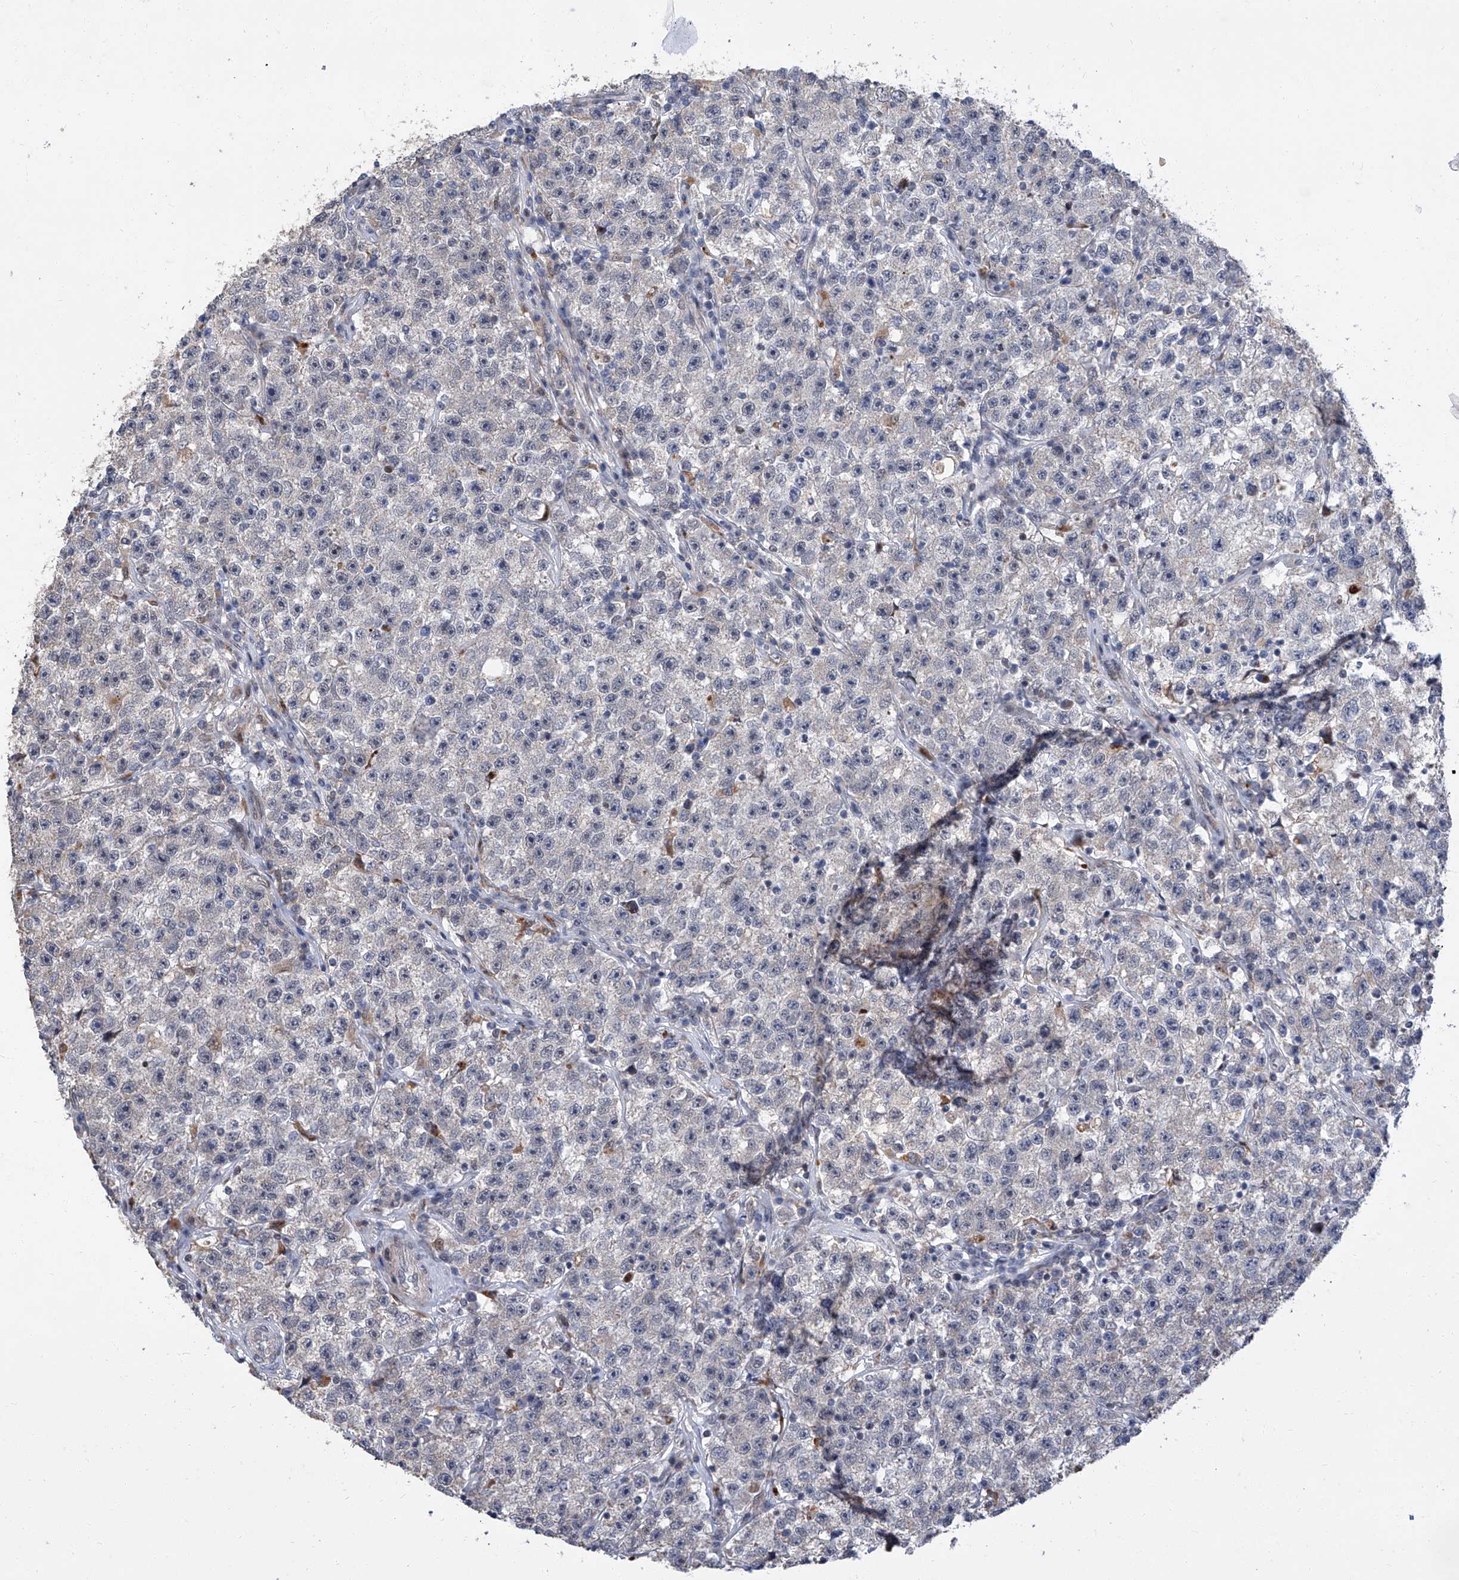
{"staining": {"intensity": "negative", "quantity": "none", "location": "none"}, "tissue": "testis cancer", "cell_type": "Tumor cells", "image_type": "cancer", "snomed": [{"axis": "morphology", "description": "Seminoma, NOS"}, {"axis": "topography", "description": "Testis"}], "caption": "The histopathology image demonstrates no significant positivity in tumor cells of testis seminoma. (DAB (3,3'-diaminobenzidine) IHC, high magnification).", "gene": "FARP2", "patient": {"sex": "male", "age": 22}}